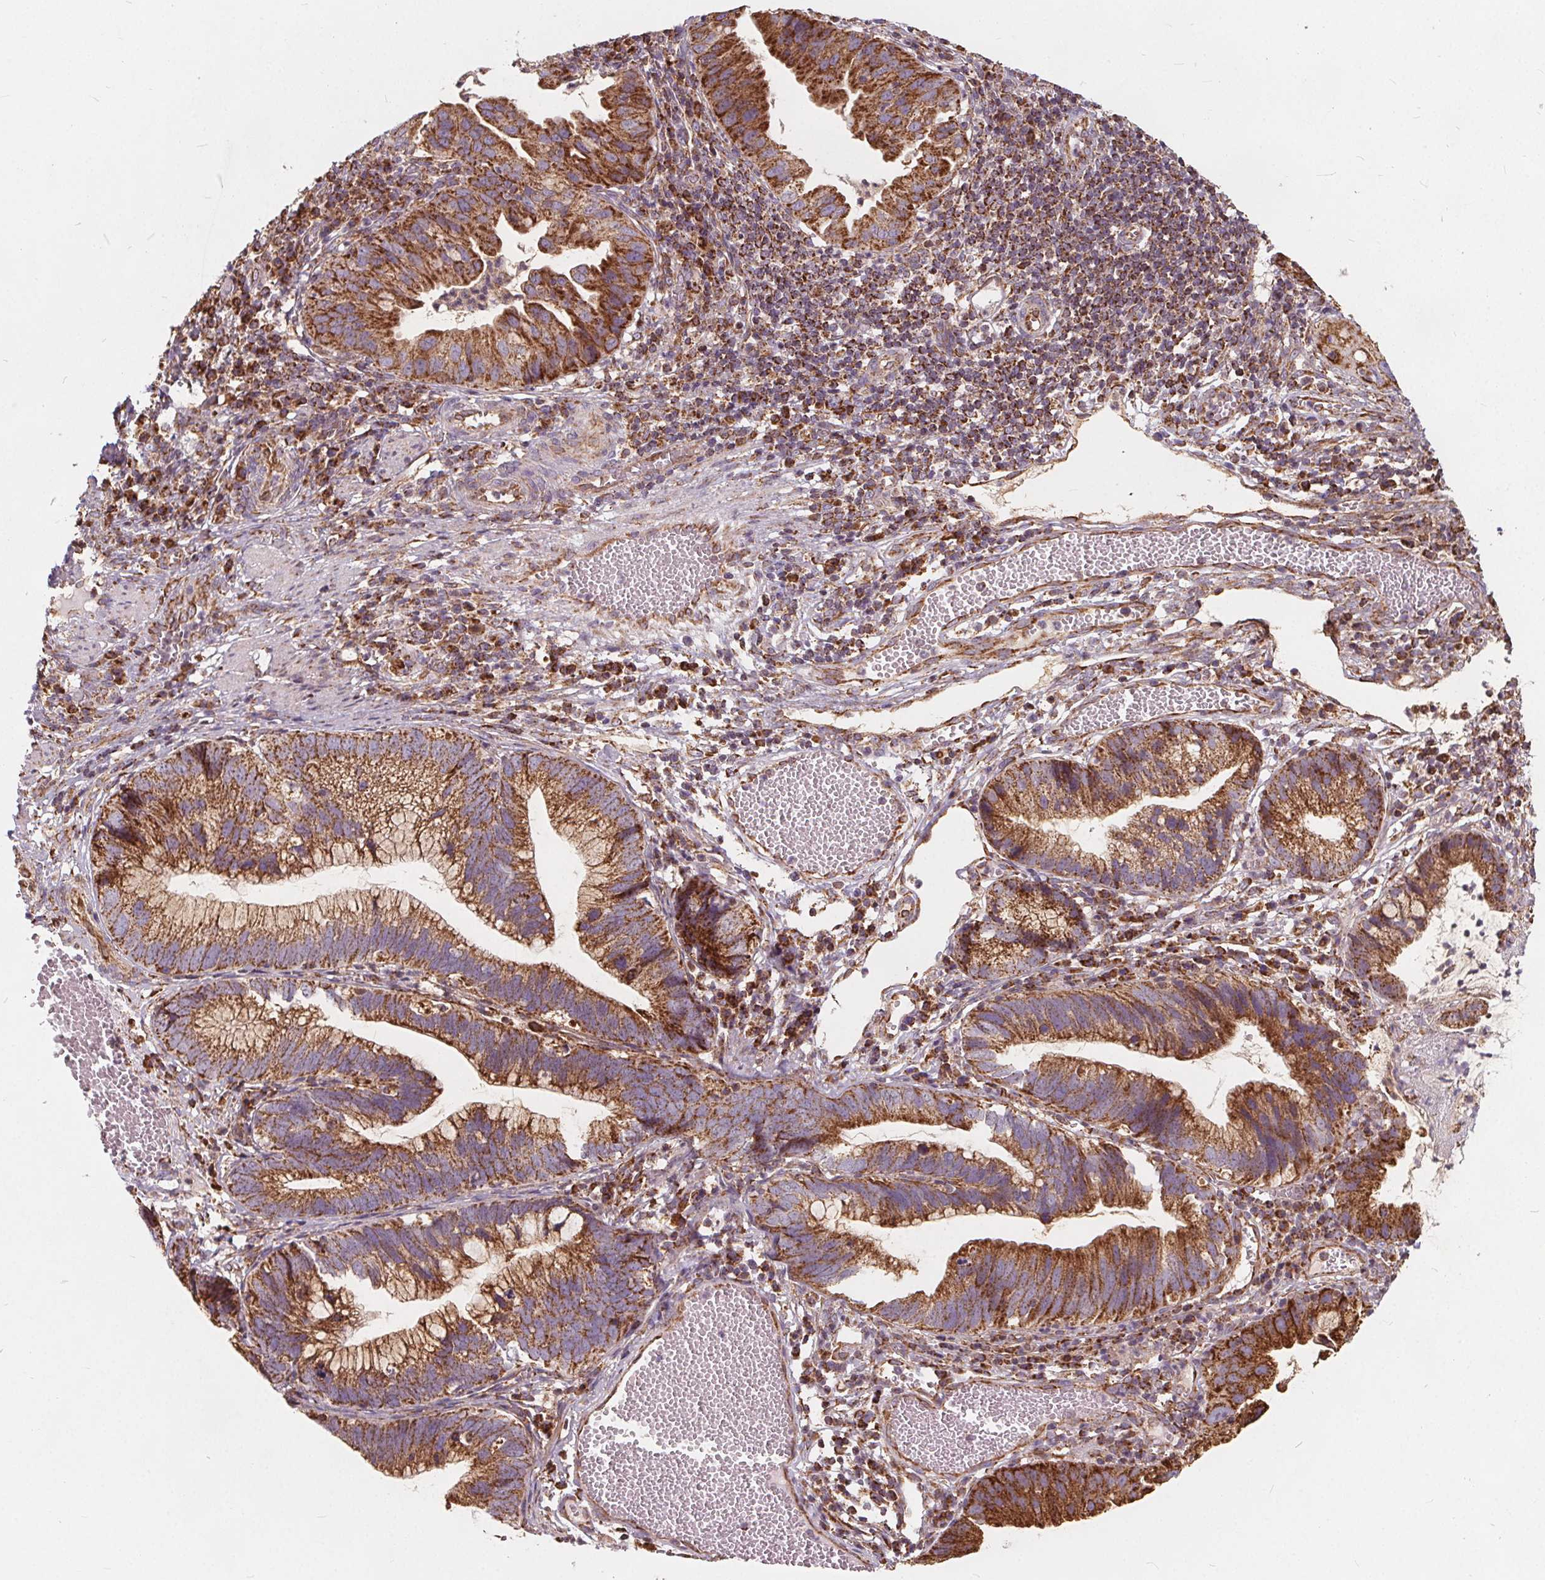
{"staining": {"intensity": "moderate", "quantity": ">75%", "location": "cytoplasmic/membranous"}, "tissue": "cervical cancer", "cell_type": "Tumor cells", "image_type": "cancer", "snomed": [{"axis": "morphology", "description": "Adenocarcinoma, NOS"}, {"axis": "topography", "description": "Cervix"}], "caption": "Cervical adenocarcinoma was stained to show a protein in brown. There is medium levels of moderate cytoplasmic/membranous staining in about >75% of tumor cells.", "gene": "PLSCR3", "patient": {"sex": "female", "age": 34}}